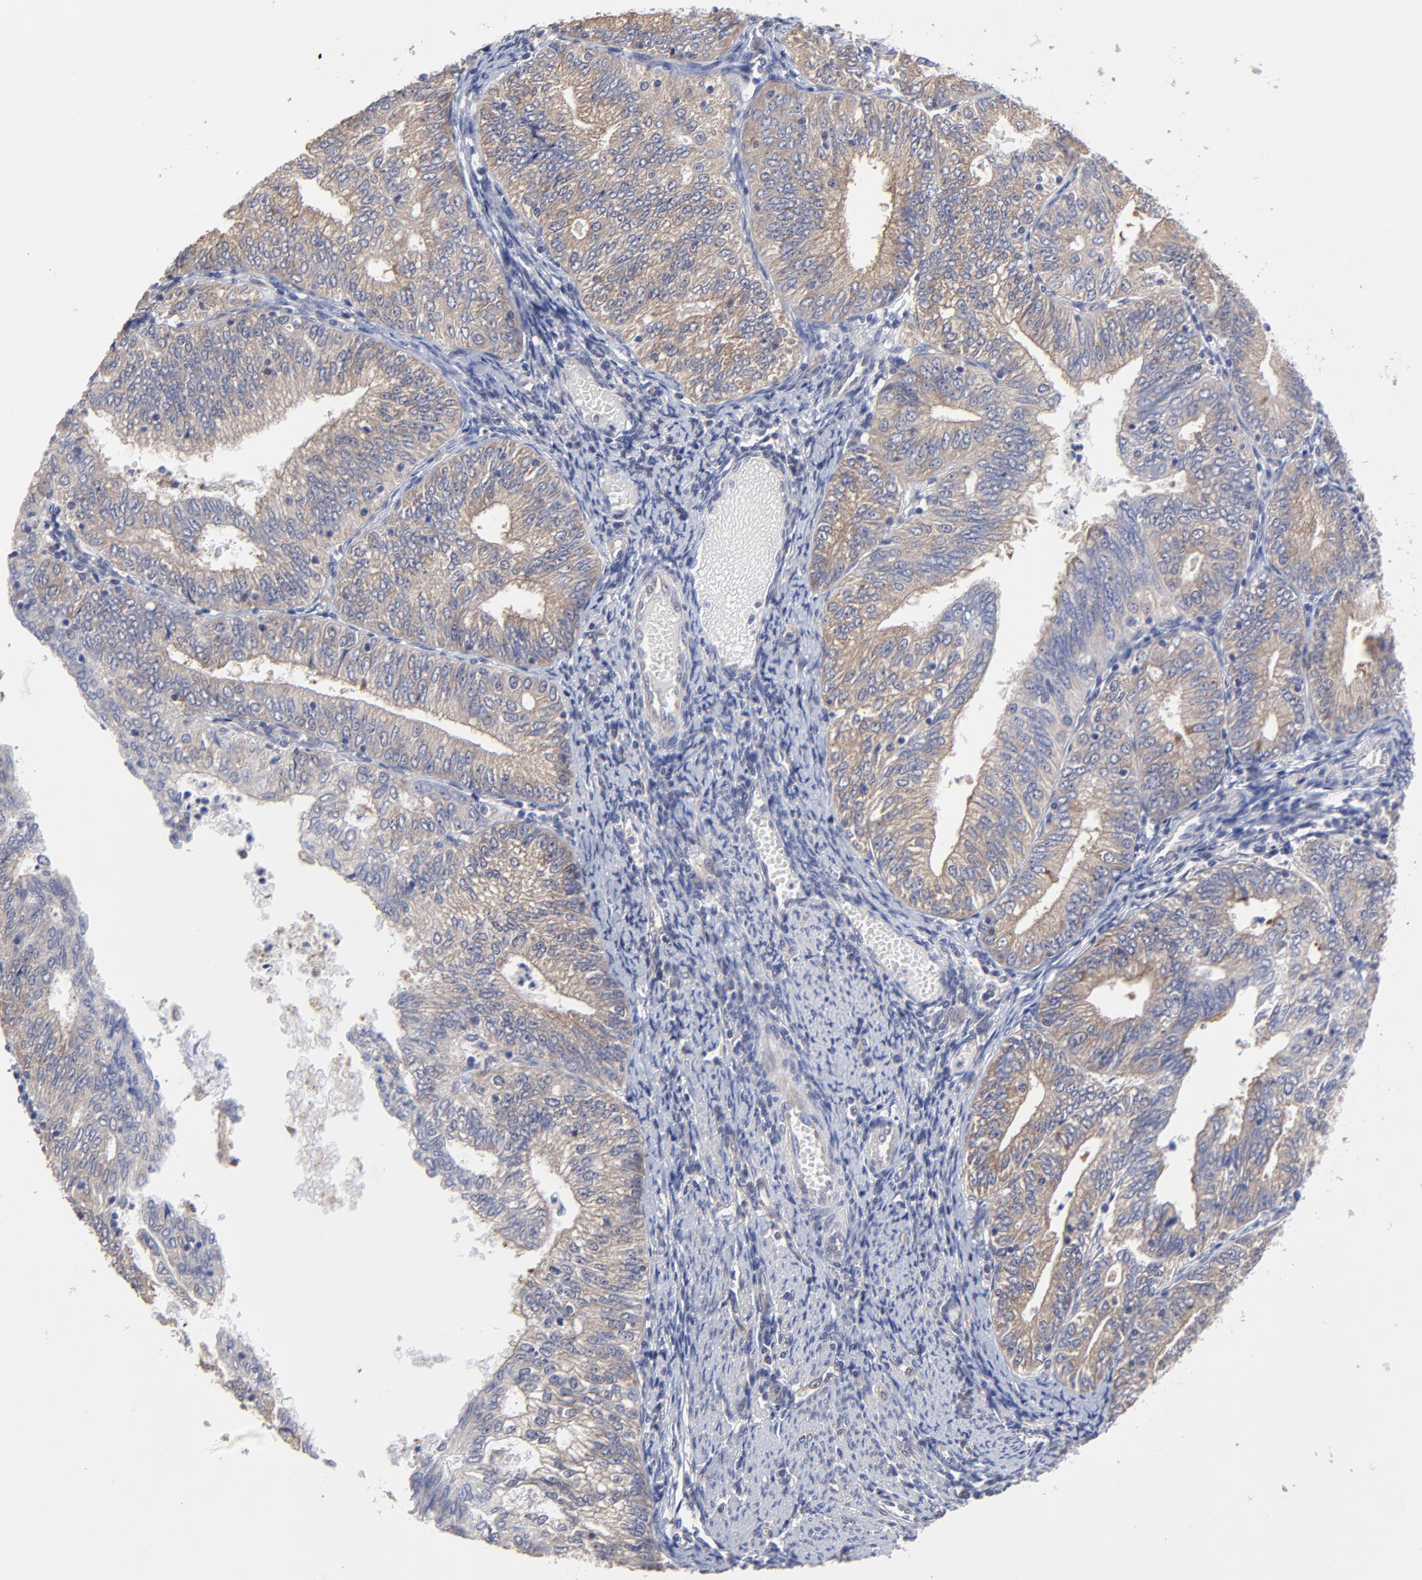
{"staining": {"intensity": "moderate", "quantity": "25%-75%", "location": "cytoplasmic/membranous"}, "tissue": "endometrial cancer", "cell_type": "Tumor cells", "image_type": "cancer", "snomed": [{"axis": "morphology", "description": "Adenocarcinoma, NOS"}, {"axis": "topography", "description": "Endometrium"}], "caption": "This micrograph shows IHC staining of human endometrial adenocarcinoma, with medium moderate cytoplasmic/membranous positivity in about 25%-75% of tumor cells.", "gene": "CCT2", "patient": {"sex": "female", "age": 69}}